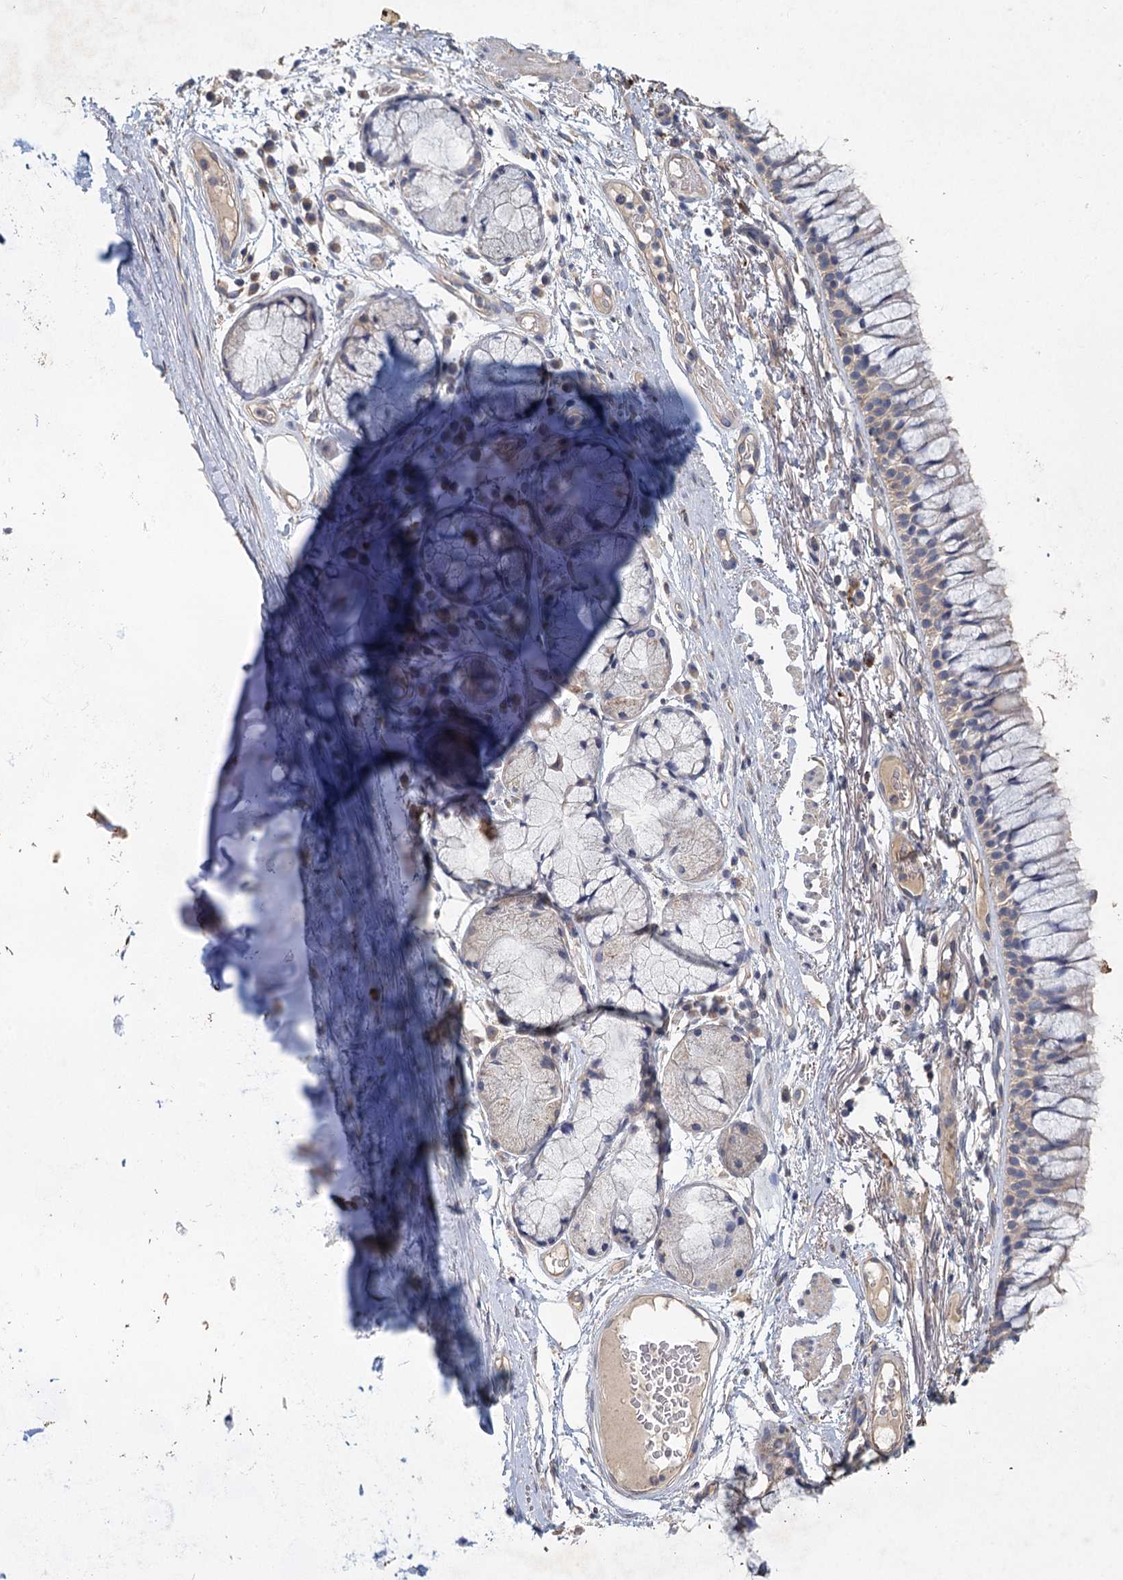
{"staining": {"intensity": "weak", "quantity": "25%-75%", "location": "cytoplasmic/membranous"}, "tissue": "bronchus", "cell_type": "Respiratory epithelial cells", "image_type": "normal", "snomed": [{"axis": "morphology", "description": "Normal tissue, NOS"}, {"axis": "topography", "description": "Cartilage tissue"}, {"axis": "topography", "description": "Bronchus"}], "caption": "Immunohistochemistry photomicrograph of normal bronchus: human bronchus stained using IHC exhibits low levels of weak protein expression localized specifically in the cytoplasmic/membranous of respiratory epithelial cells, appearing as a cytoplasmic/membranous brown color.", "gene": "HES2", "patient": {"sex": "female", "age": 73}}